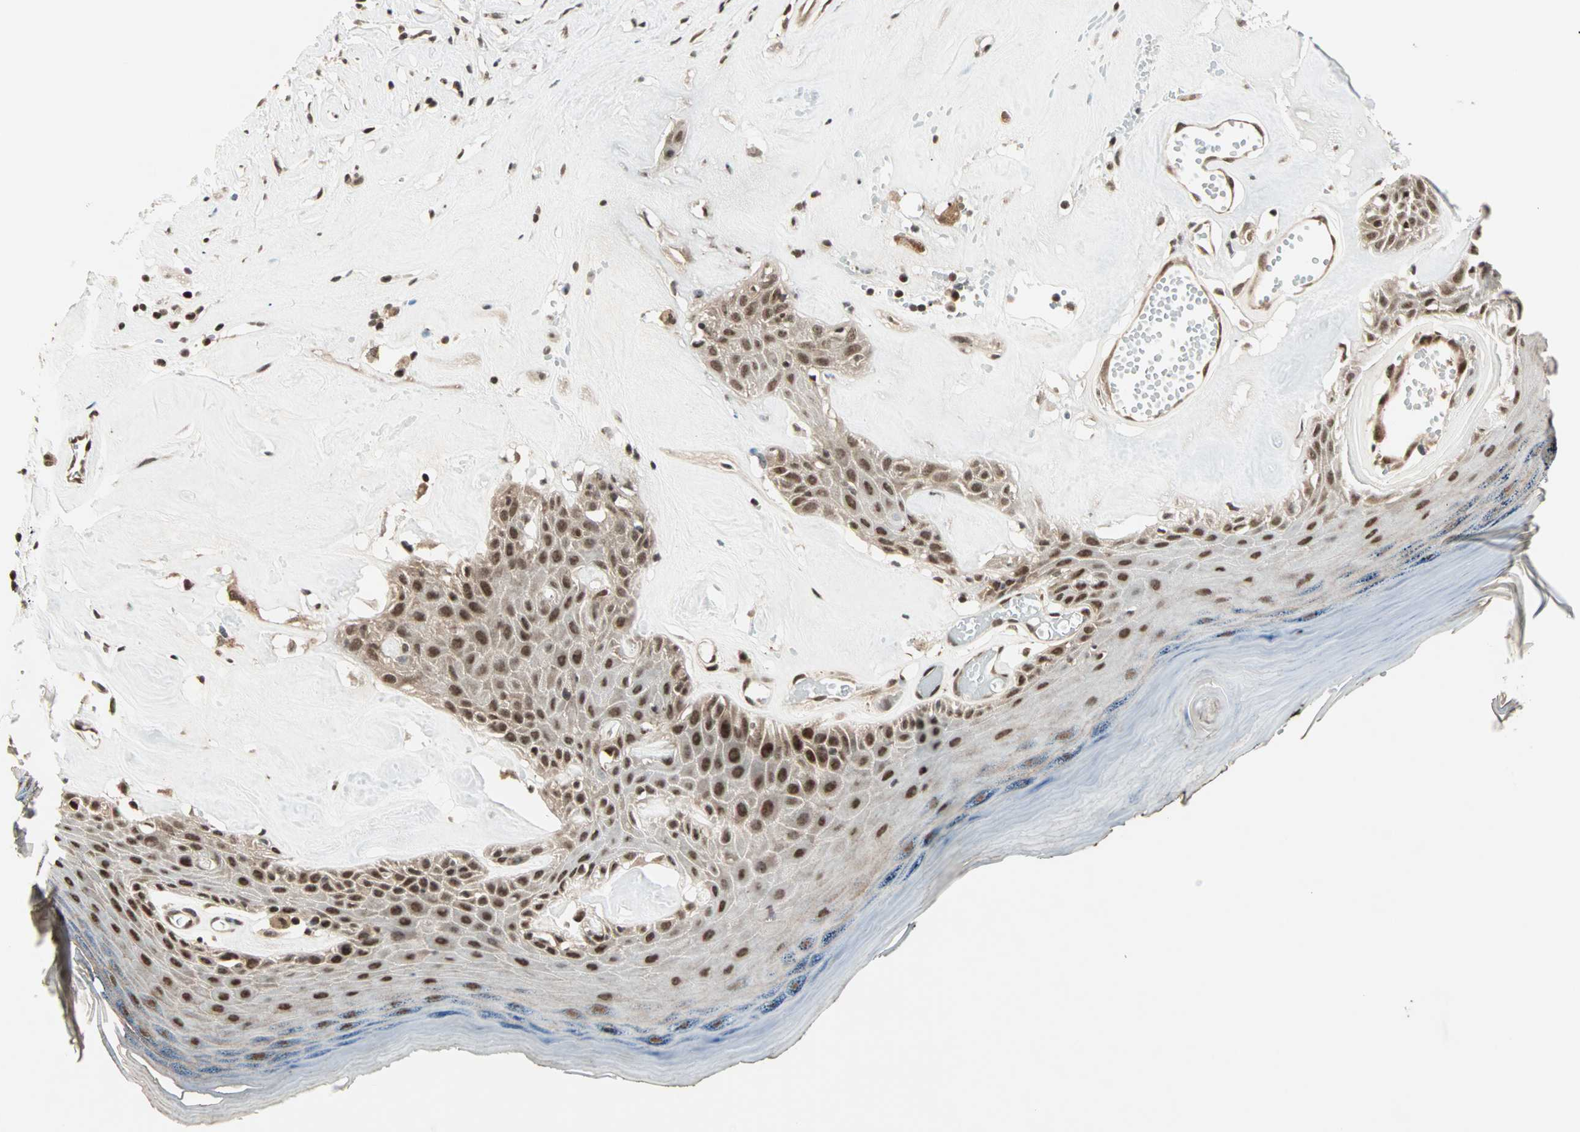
{"staining": {"intensity": "strong", "quantity": ">75%", "location": "cytoplasmic/membranous,nuclear"}, "tissue": "skin", "cell_type": "Epidermal cells", "image_type": "normal", "snomed": [{"axis": "morphology", "description": "Normal tissue, NOS"}, {"axis": "morphology", "description": "Inflammation, NOS"}, {"axis": "topography", "description": "Vulva"}], "caption": "Skin stained for a protein (brown) displays strong cytoplasmic/membranous,nuclear positive positivity in about >75% of epidermal cells.", "gene": "ZNF44", "patient": {"sex": "female", "age": 84}}